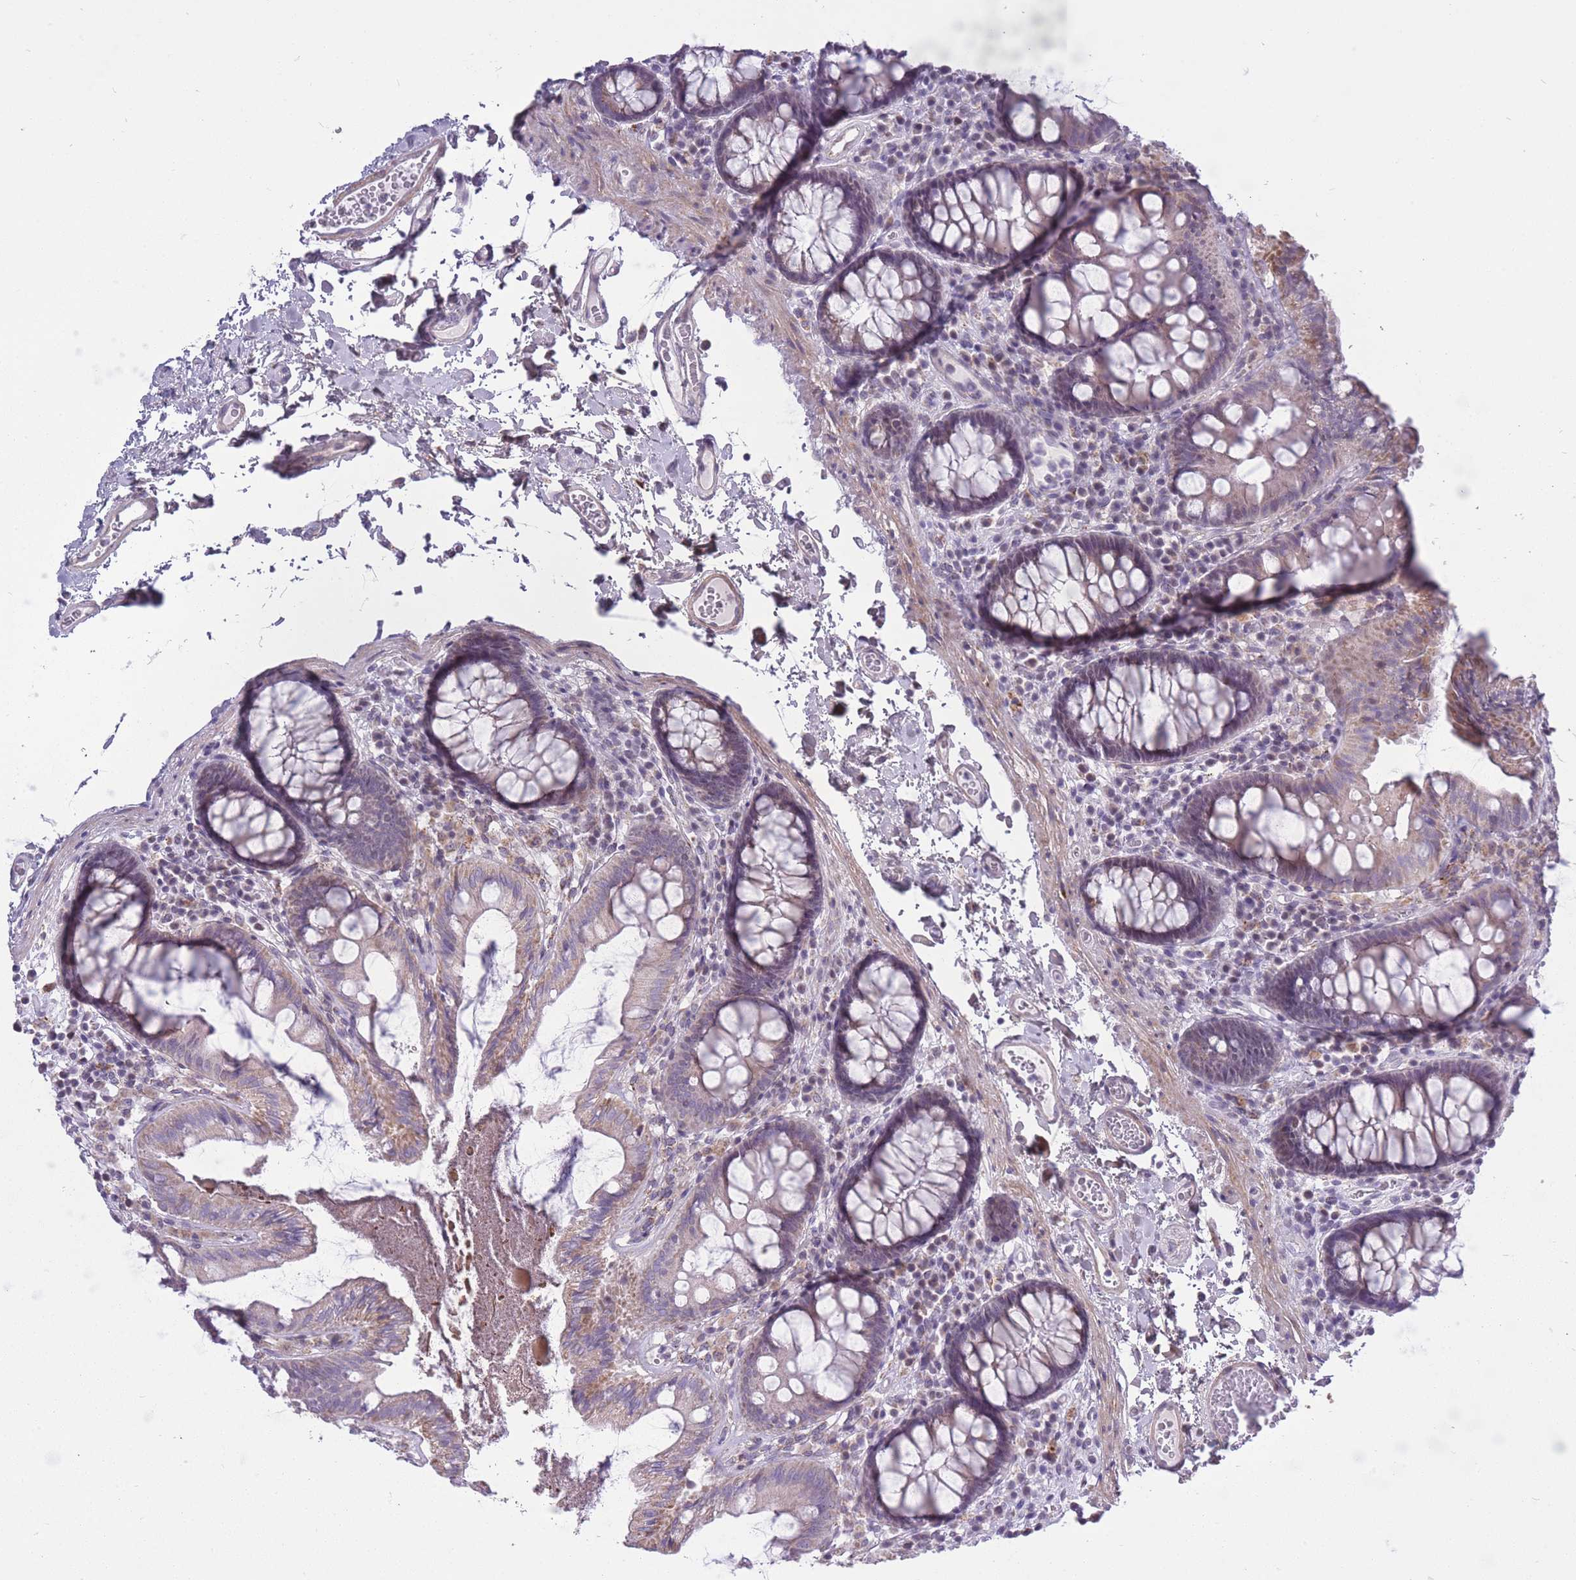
{"staining": {"intensity": "negative", "quantity": "none", "location": "none"}, "tissue": "colon", "cell_type": "Endothelial cells", "image_type": "normal", "snomed": [{"axis": "morphology", "description": "Normal tissue, NOS"}, {"axis": "topography", "description": "Colon"}], "caption": "Protein analysis of benign colon demonstrates no significant positivity in endothelial cells. (DAB (3,3'-diaminobenzidine) immunohistochemistry with hematoxylin counter stain).", "gene": "ZBTB24", "patient": {"sex": "male", "age": 84}}